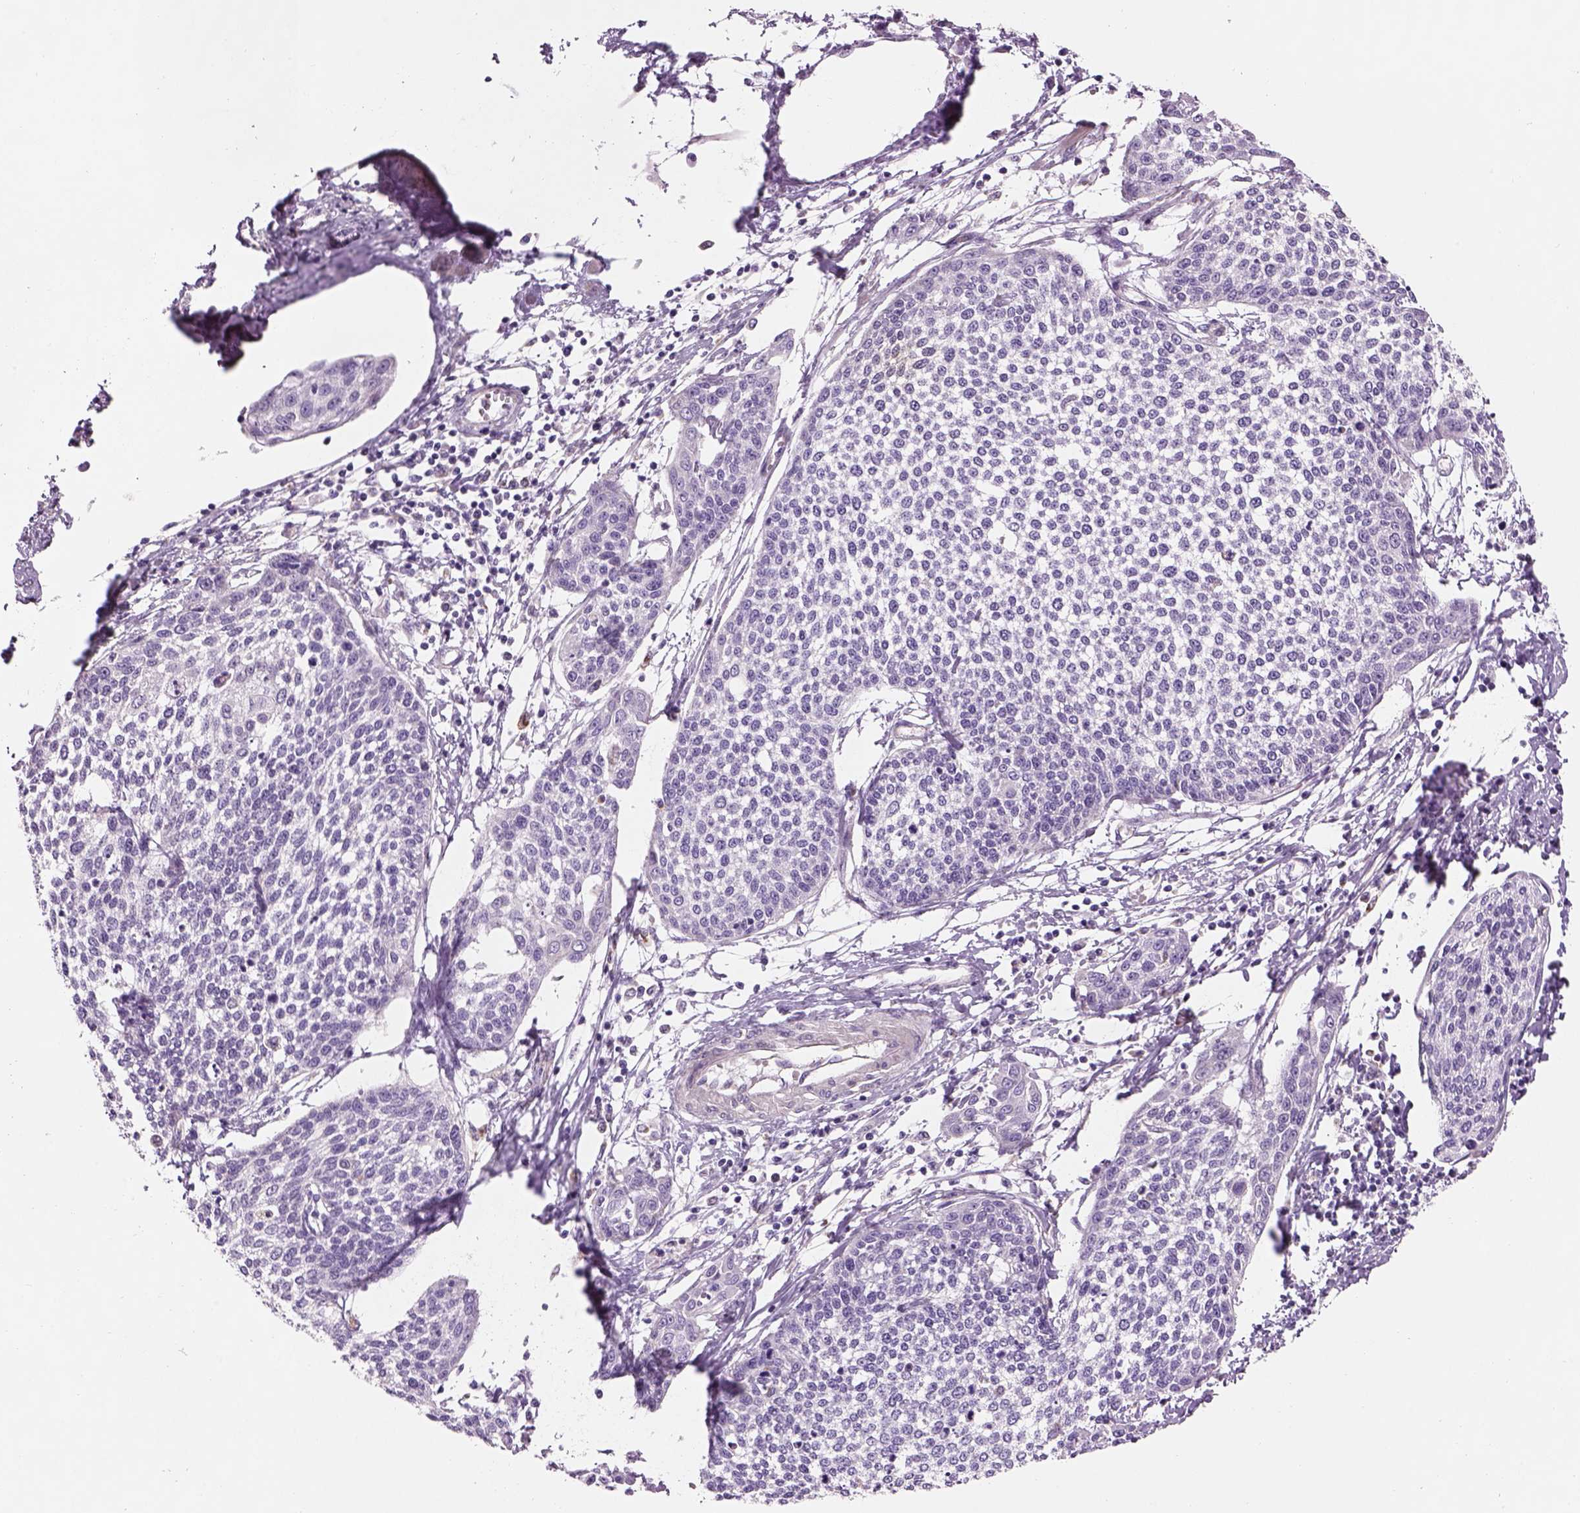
{"staining": {"intensity": "negative", "quantity": "none", "location": "none"}, "tissue": "cervical cancer", "cell_type": "Tumor cells", "image_type": "cancer", "snomed": [{"axis": "morphology", "description": "Squamous cell carcinoma, NOS"}, {"axis": "topography", "description": "Cervix"}], "caption": "This photomicrograph is of squamous cell carcinoma (cervical) stained with immunohistochemistry (IHC) to label a protein in brown with the nuclei are counter-stained blue. There is no positivity in tumor cells. (DAB (3,3'-diaminobenzidine) immunohistochemistry (IHC) with hematoxylin counter stain).", "gene": "IFT52", "patient": {"sex": "female", "age": 34}}